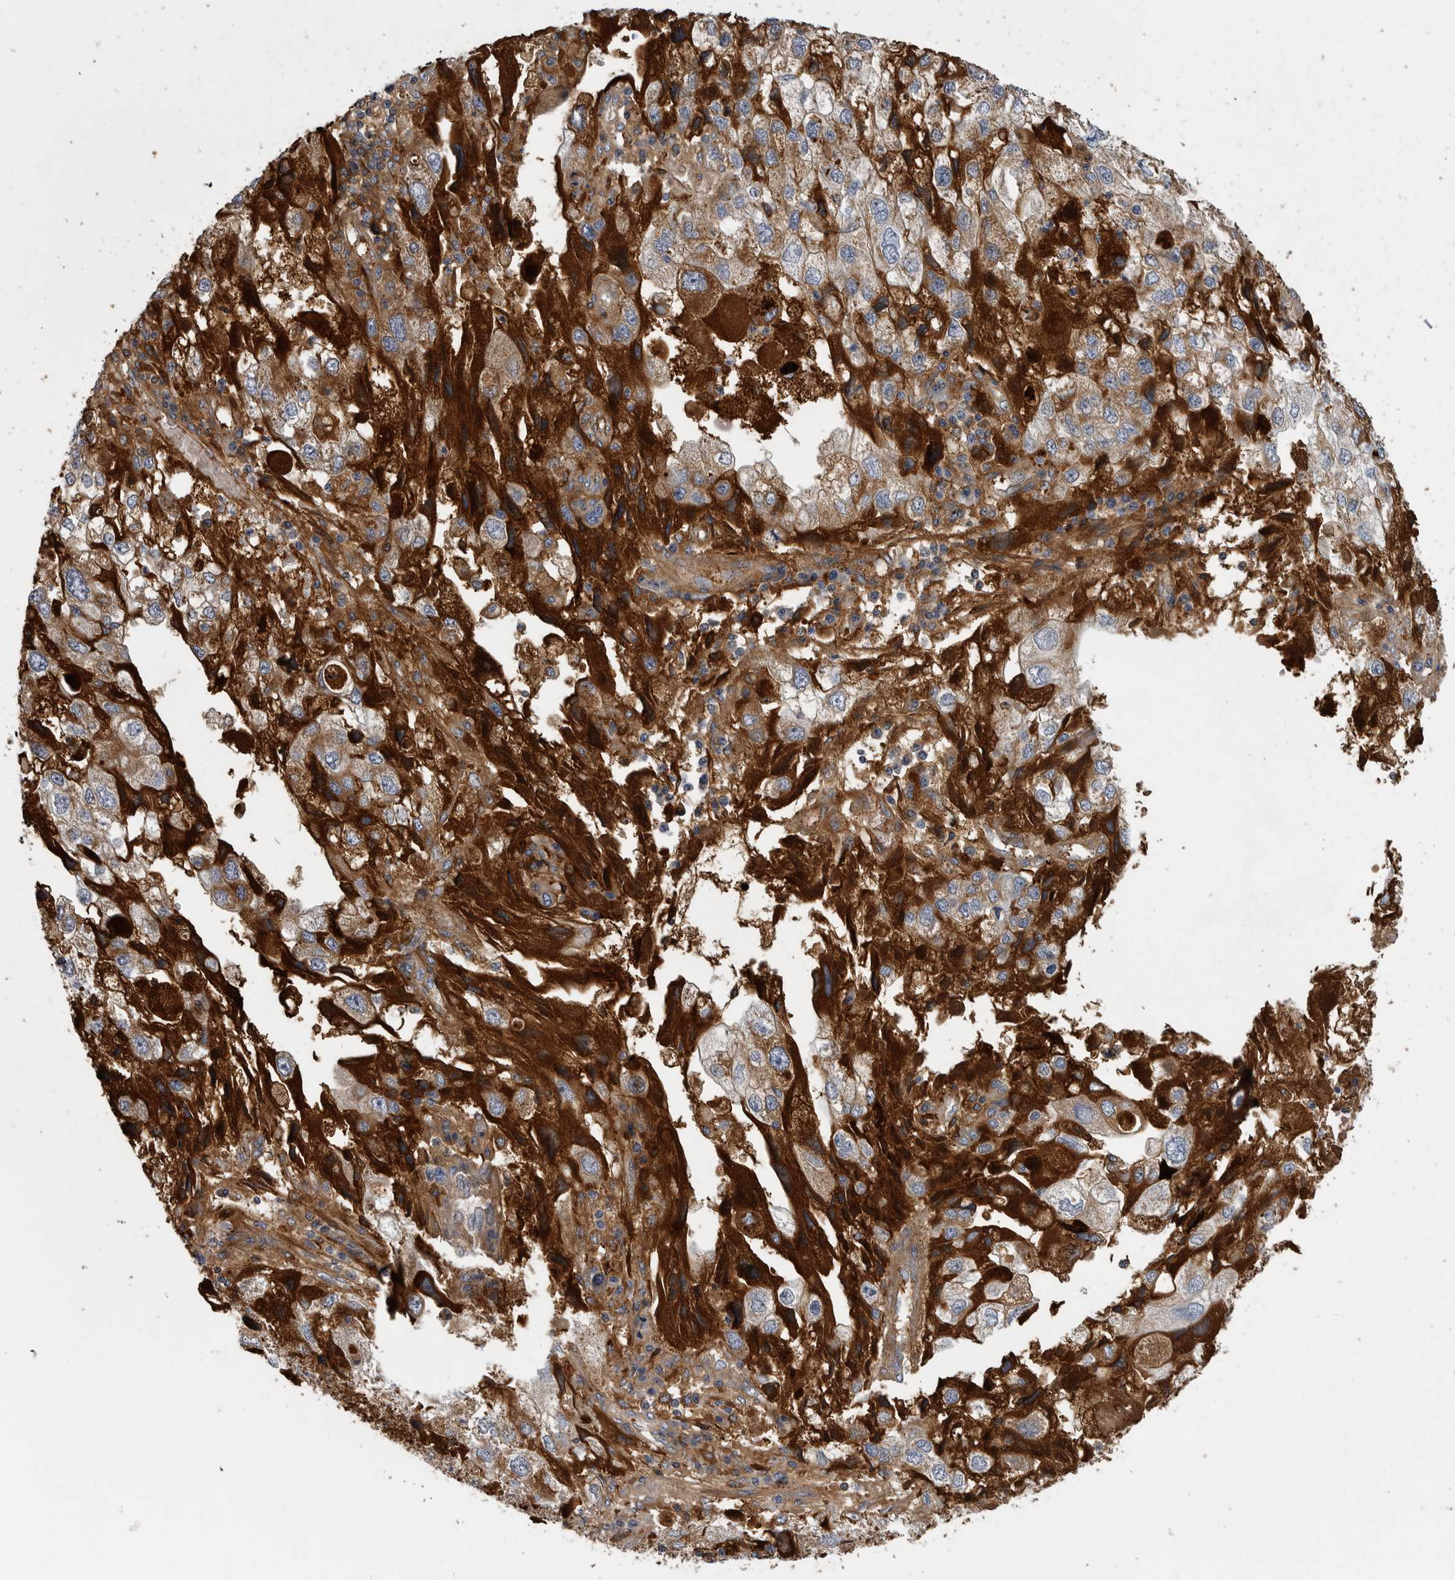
{"staining": {"intensity": "strong", "quantity": ">75%", "location": "cytoplasmic/membranous"}, "tissue": "endometrial cancer", "cell_type": "Tumor cells", "image_type": "cancer", "snomed": [{"axis": "morphology", "description": "Adenocarcinoma, NOS"}, {"axis": "topography", "description": "Endometrium"}], "caption": "Human endometrial adenocarcinoma stained with a protein marker reveals strong staining in tumor cells.", "gene": "CRP", "patient": {"sex": "female", "age": 49}}